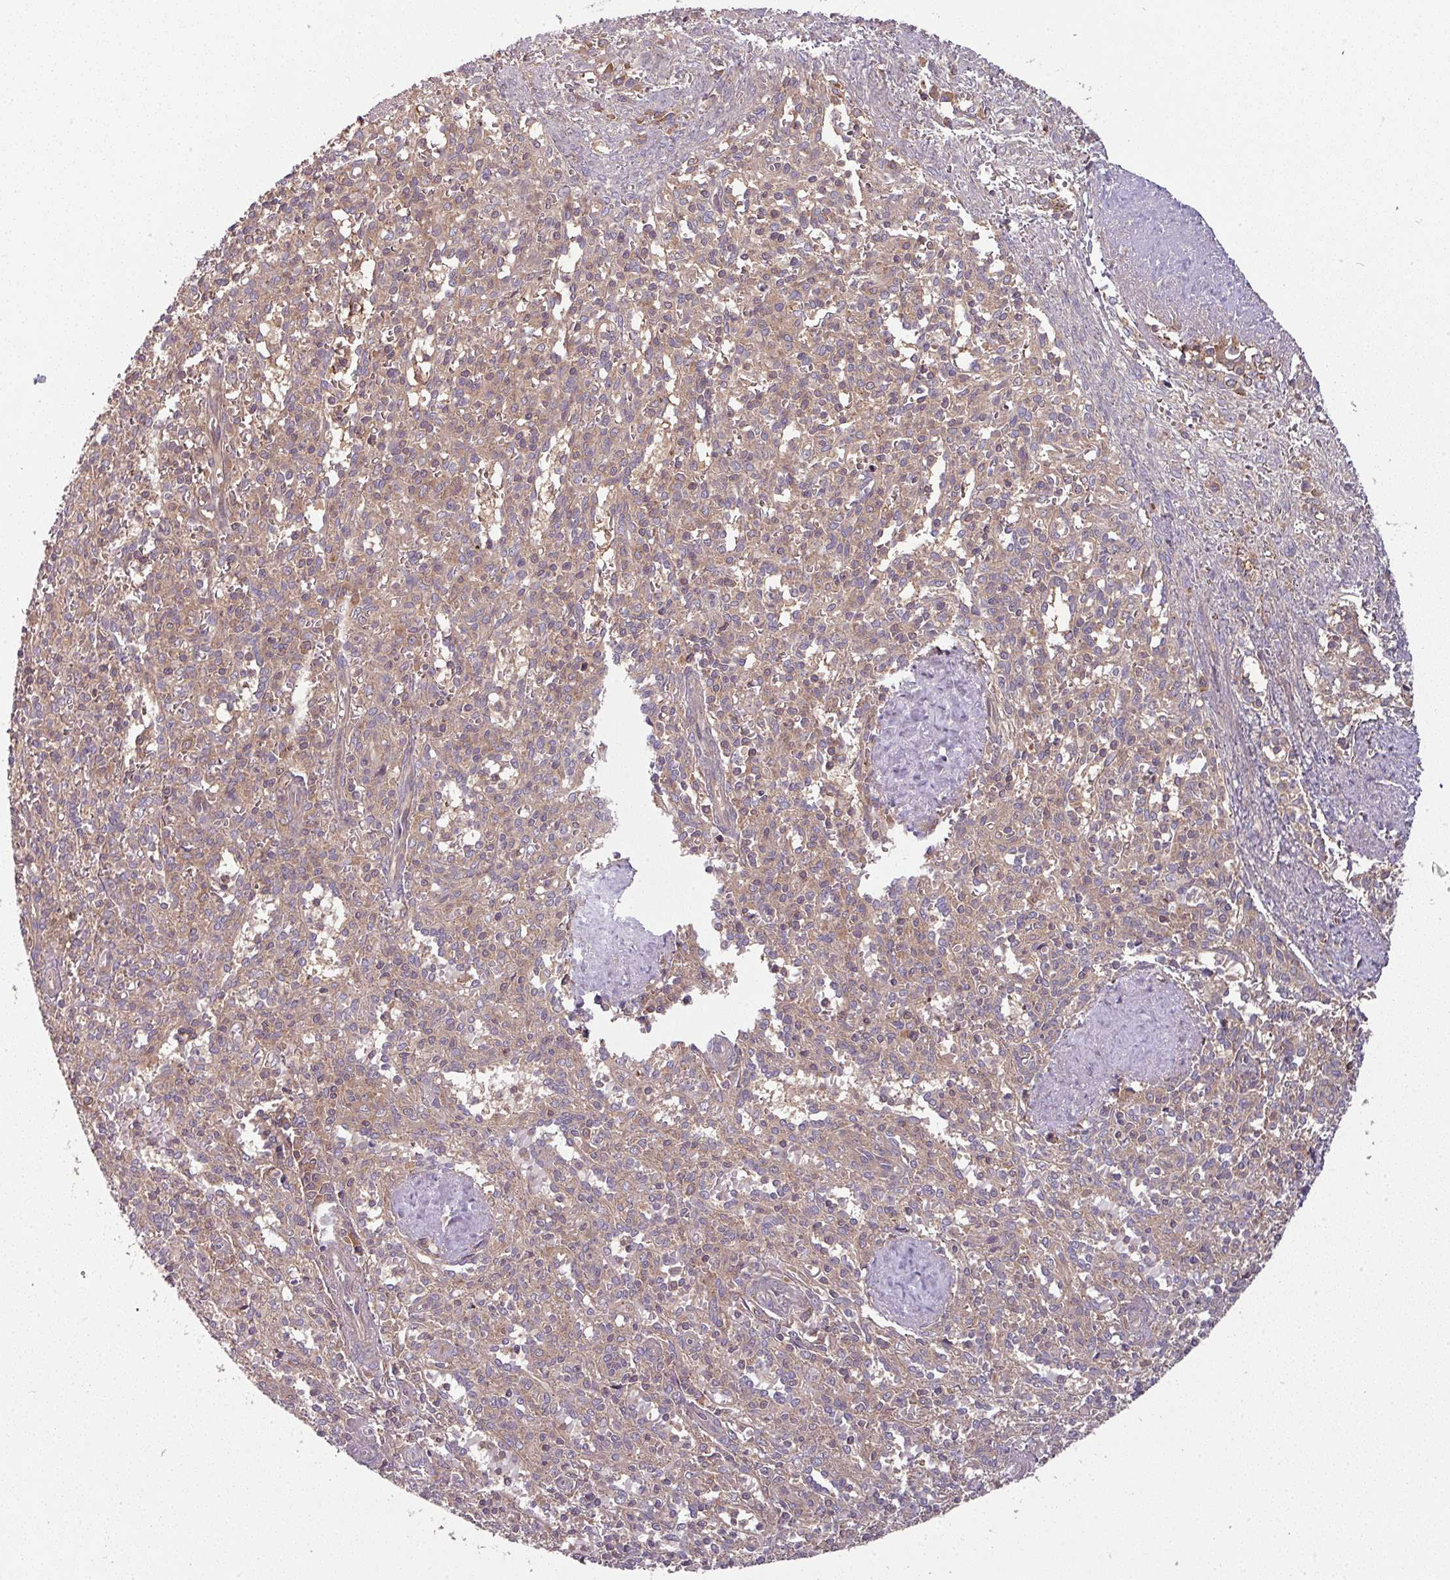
{"staining": {"intensity": "weak", "quantity": "<25%", "location": "cytoplasmic/membranous"}, "tissue": "spleen", "cell_type": "Cells in red pulp", "image_type": "normal", "snomed": [{"axis": "morphology", "description": "Normal tissue, NOS"}, {"axis": "topography", "description": "Spleen"}], "caption": "Histopathology image shows no protein positivity in cells in red pulp of benign spleen.", "gene": "GSKIP", "patient": {"sex": "female", "age": 70}}